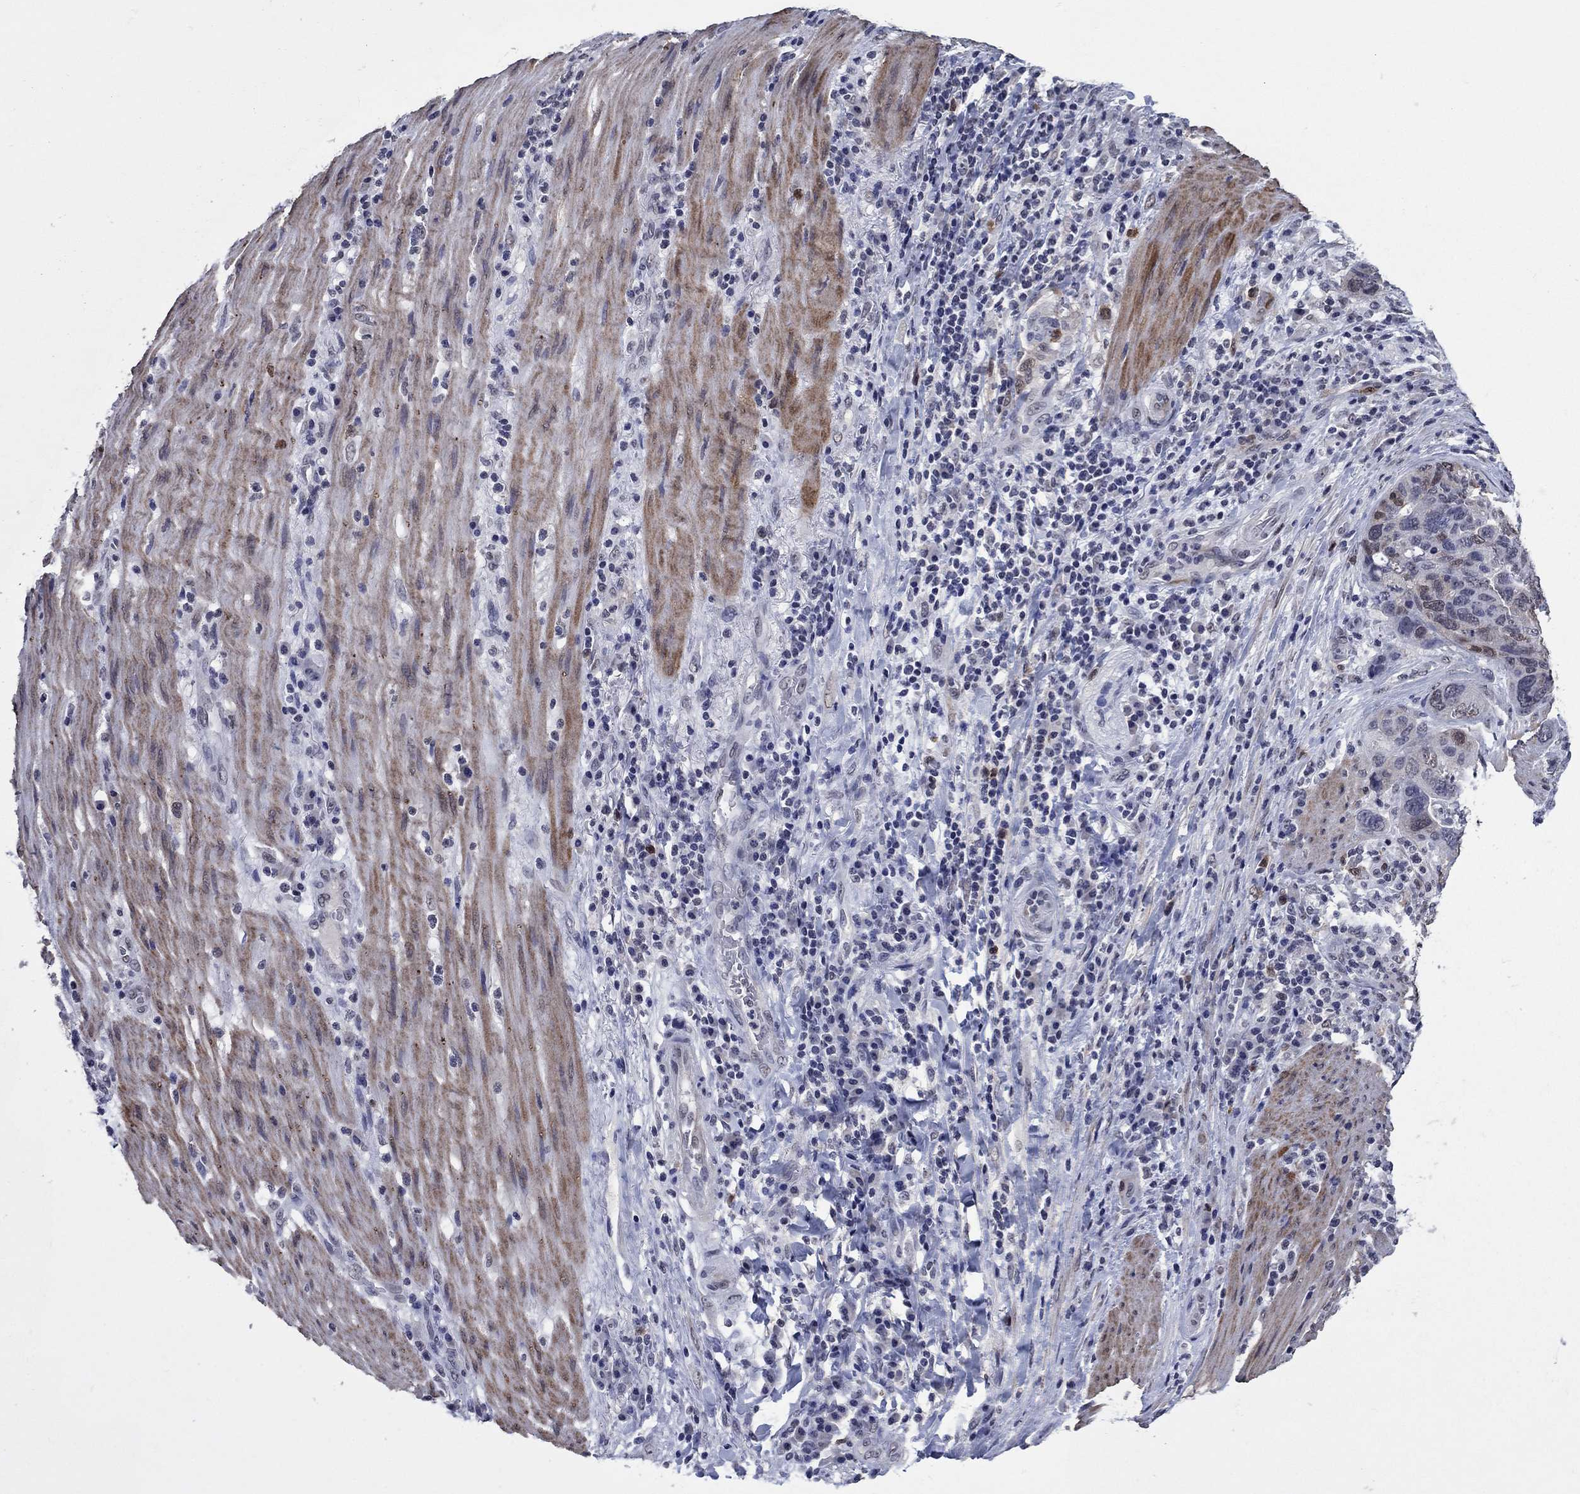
{"staining": {"intensity": "weak", "quantity": "<25%", "location": "nuclear"}, "tissue": "stomach cancer", "cell_type": "Tumor cells", "image_type": "cancer", "snomed": [{"axis": "morphology", "description": "Adenocarcinoma, NOS"}, {"axis": "topography", "description": "Stomach"}], "caption": "IHC histopathology image of stomach cancer stained for a protein (brown), which shows no staining in tumor cells.", "gene": "TYMS", "patient": {"sex": "male", "age": 54}}